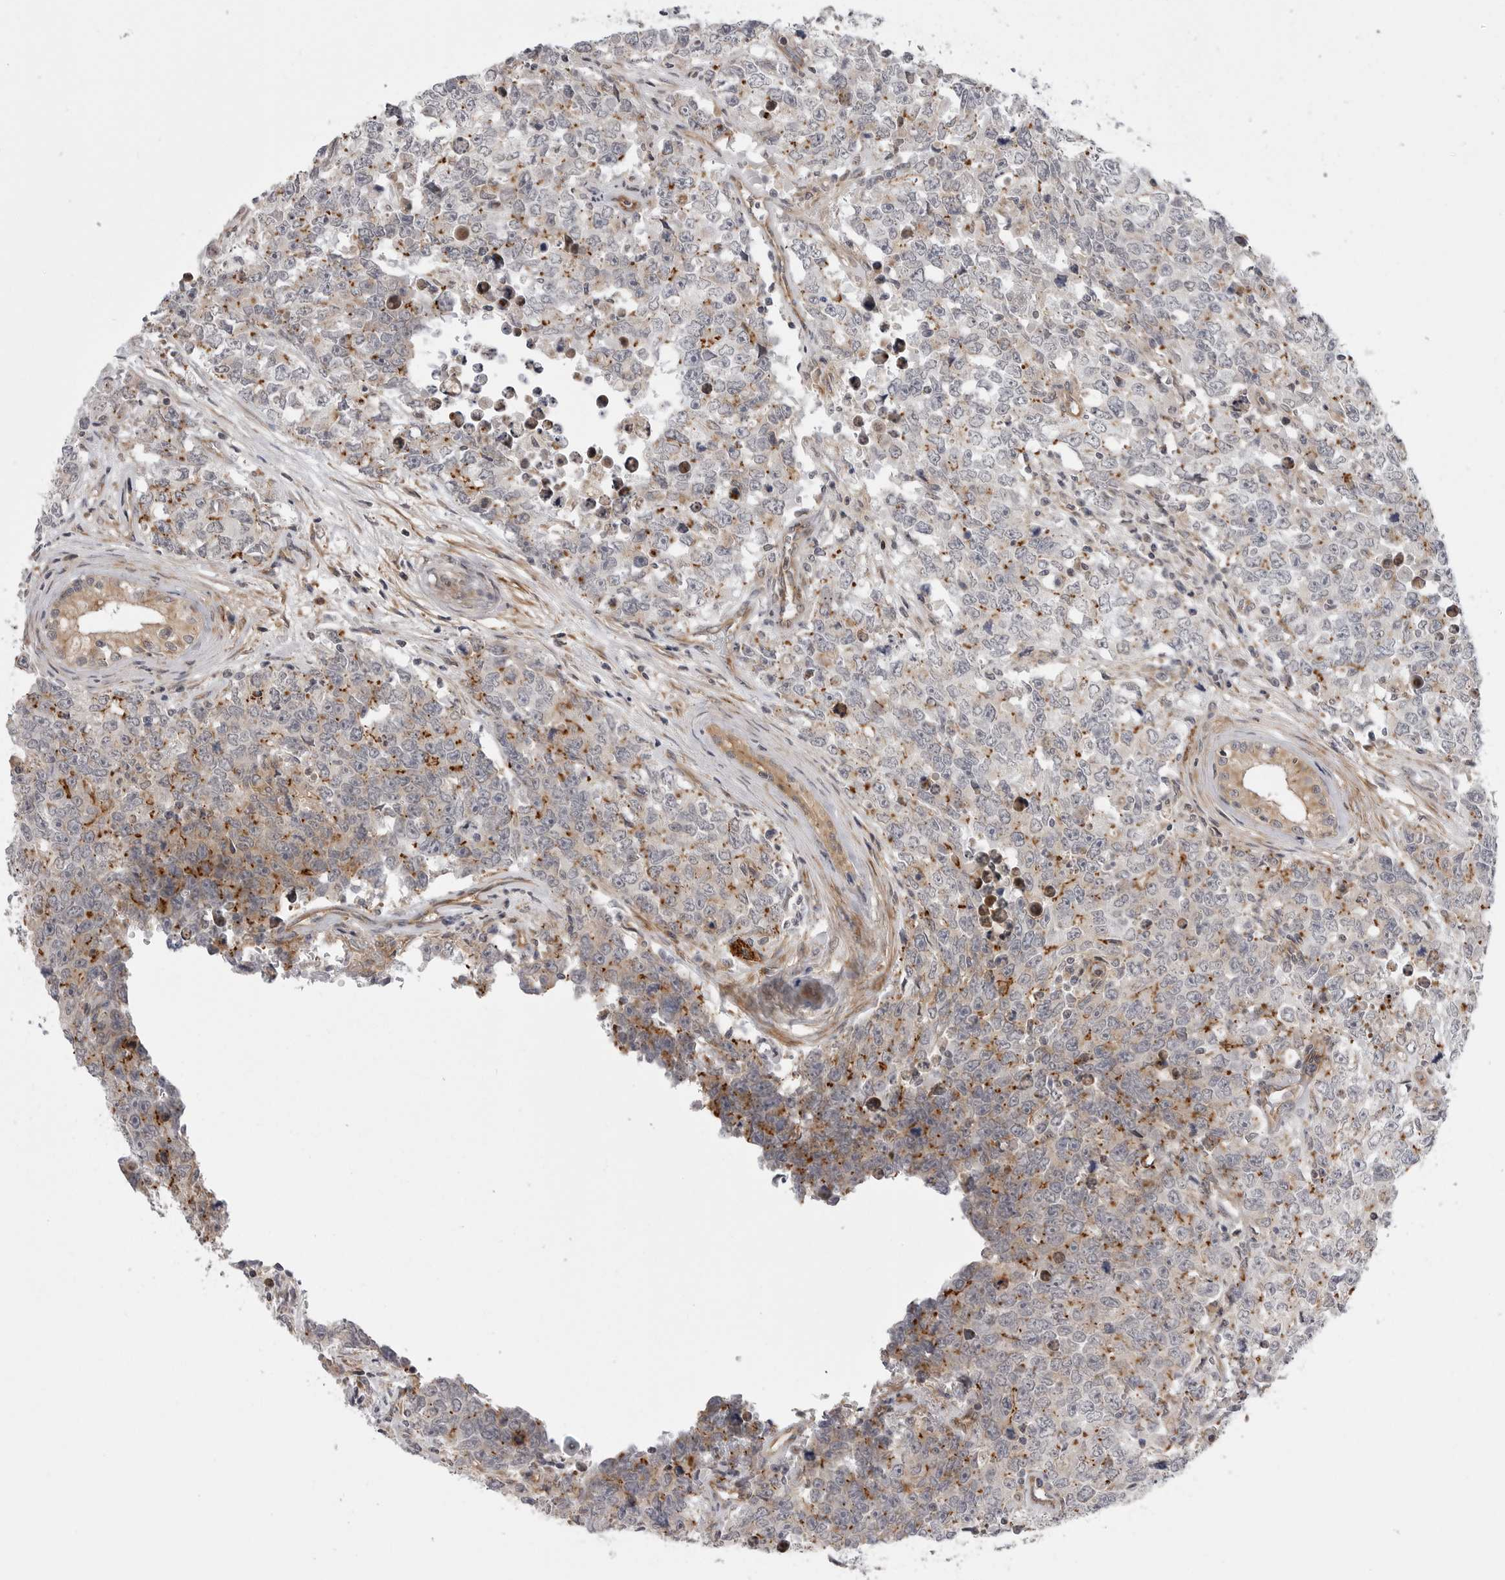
{"staining": {"intensity": "moderate", "quantity": "<25%", "location": "cytoplasmic/membranous"}, "tissue": "testis cancer", "cell_type": "Tumor cells", "image_type": "cancer", "snomed": [{"axis": "morphology", "description": "Carcinoma, Embryonal, NOS"}, {"axis": "topography", "description": "Testis"}], "caption": "Protein analysis of testis cancer (embryonal carcinoma) tissue exhibits moderate cytoplasmic/membranous positivity in approximately <25% of tumor cells.", "gene": "SCP2", "patient": {"sex": "male", "age": 28}}